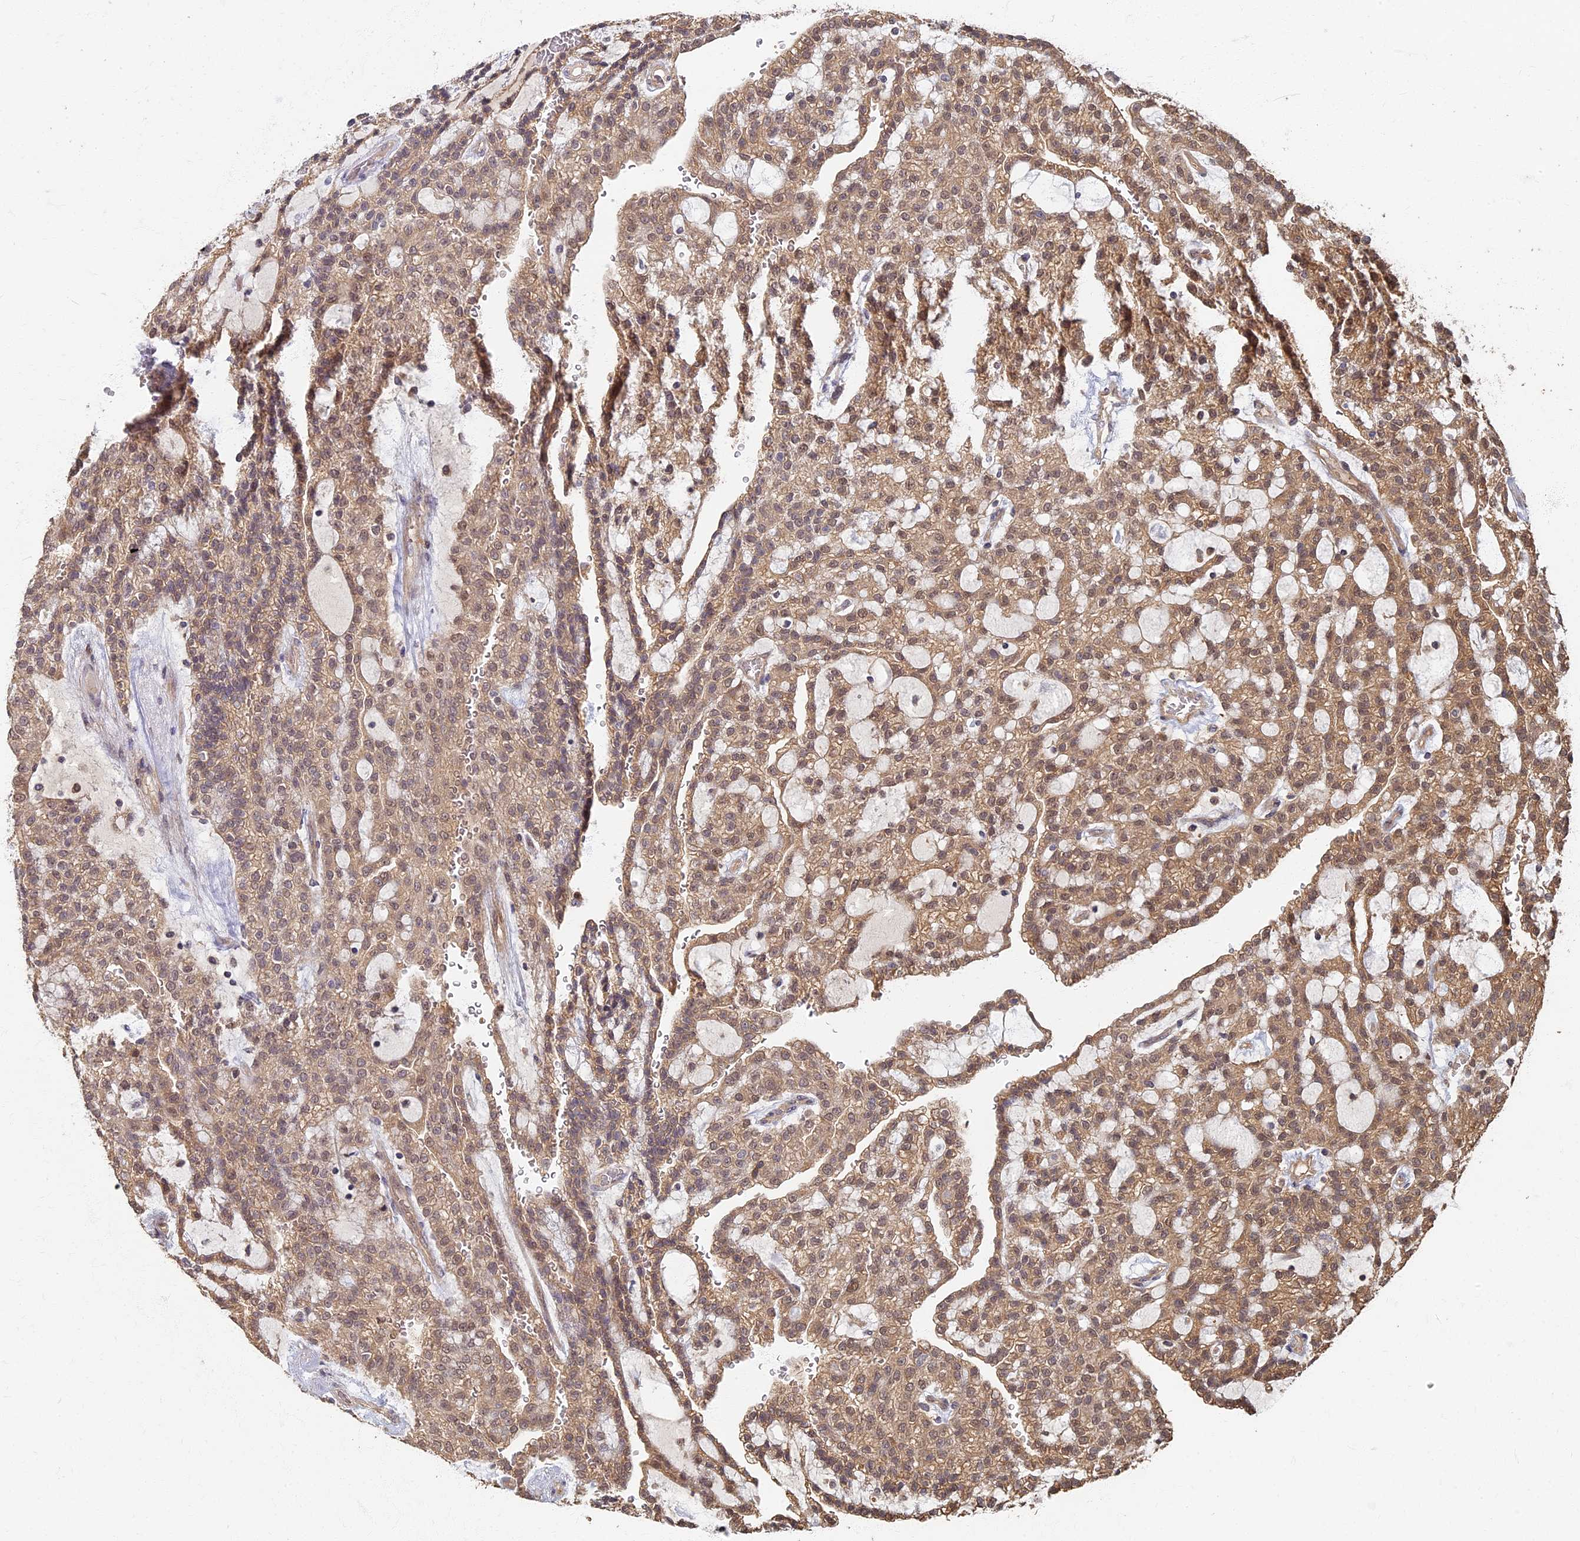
{"staining": {"intensity": "moderate", "quantity": ">75%", "location": "cytoplasmic/membranous,nuclear"}, "tissue": "renal cancer", "cell_type": "Tumor cells", "image_type": "cancer", "snomed": [{"axis": "morphology", "description": "Adenocarcinoma, NOS"}, {"axis": "topography", "description": "Kidney"}], "caption": "Immunohistochemical staining of human renal cancer (adenocarcinoma) demonstrates medium levels of moderate cytoplasmic/membranous and nuclear expression in about >75% of tumor cells. Ihc stains the protein in brown and the nuclei are stained blue.", "gene": "RSPH3", "patient": {"sex": "male", "age": 63}}